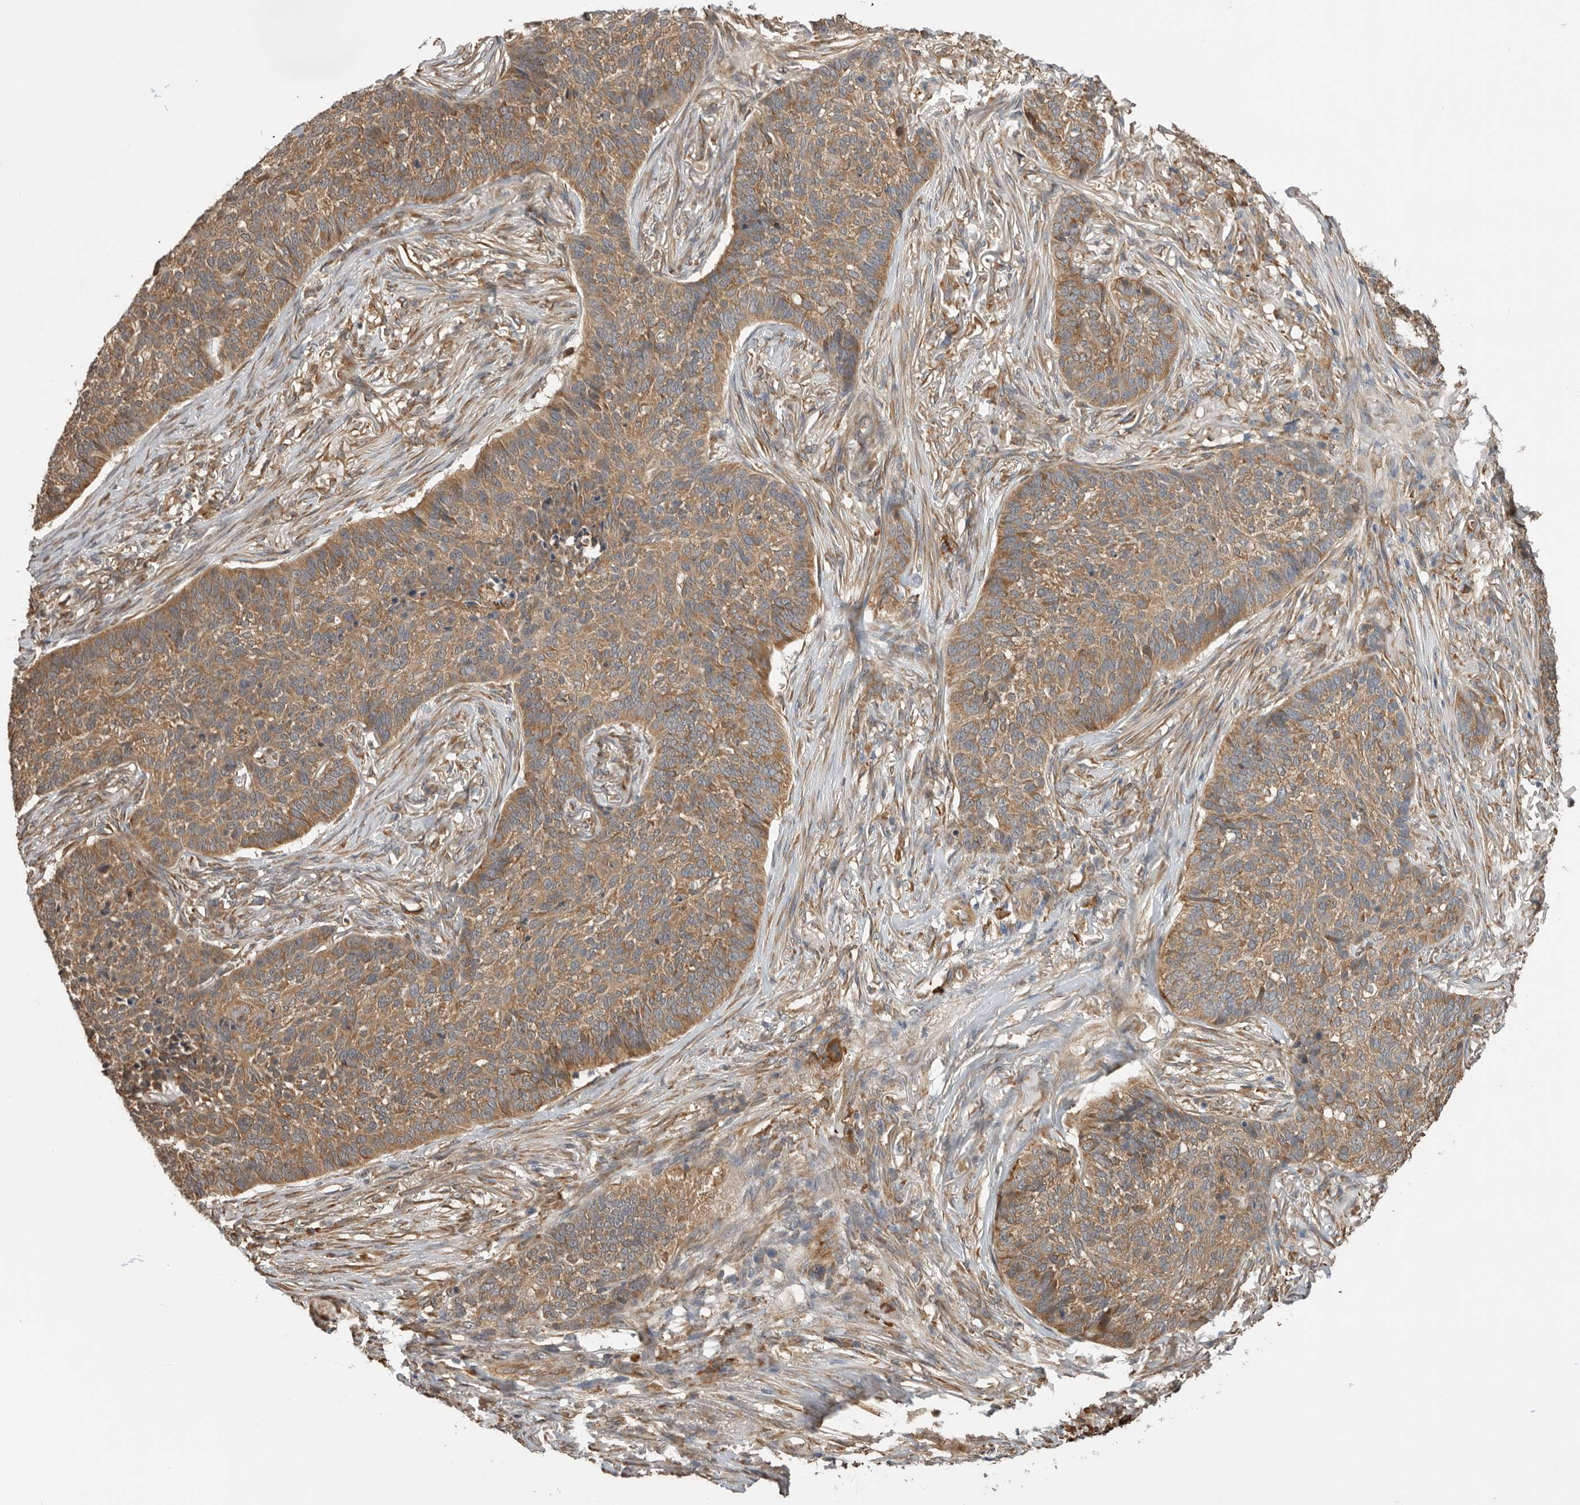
{"staining": {"intensity": "moderate", "quantity": ">75%", "location": "cytoplasmic/membranous"}, "tissue": "skin cancer", "cell_type": "Tumor cells", "image_type": "cancer", "snomed": [{"axis": "morphology", "description": "Basal cell carcinoma"}, {"axis": "topography", "description": "Skin"}], "caption": "Protein staining demonstrates moderate cytoplasmic/membranous expression in about >75% of tumor cells in basal cell carcinoma (skin). (brown staining indicates protein expression, while blue staining denotes nuclei).", "gene": "CDC42BPB", "patient": {"sex": "male", "age": 85}}